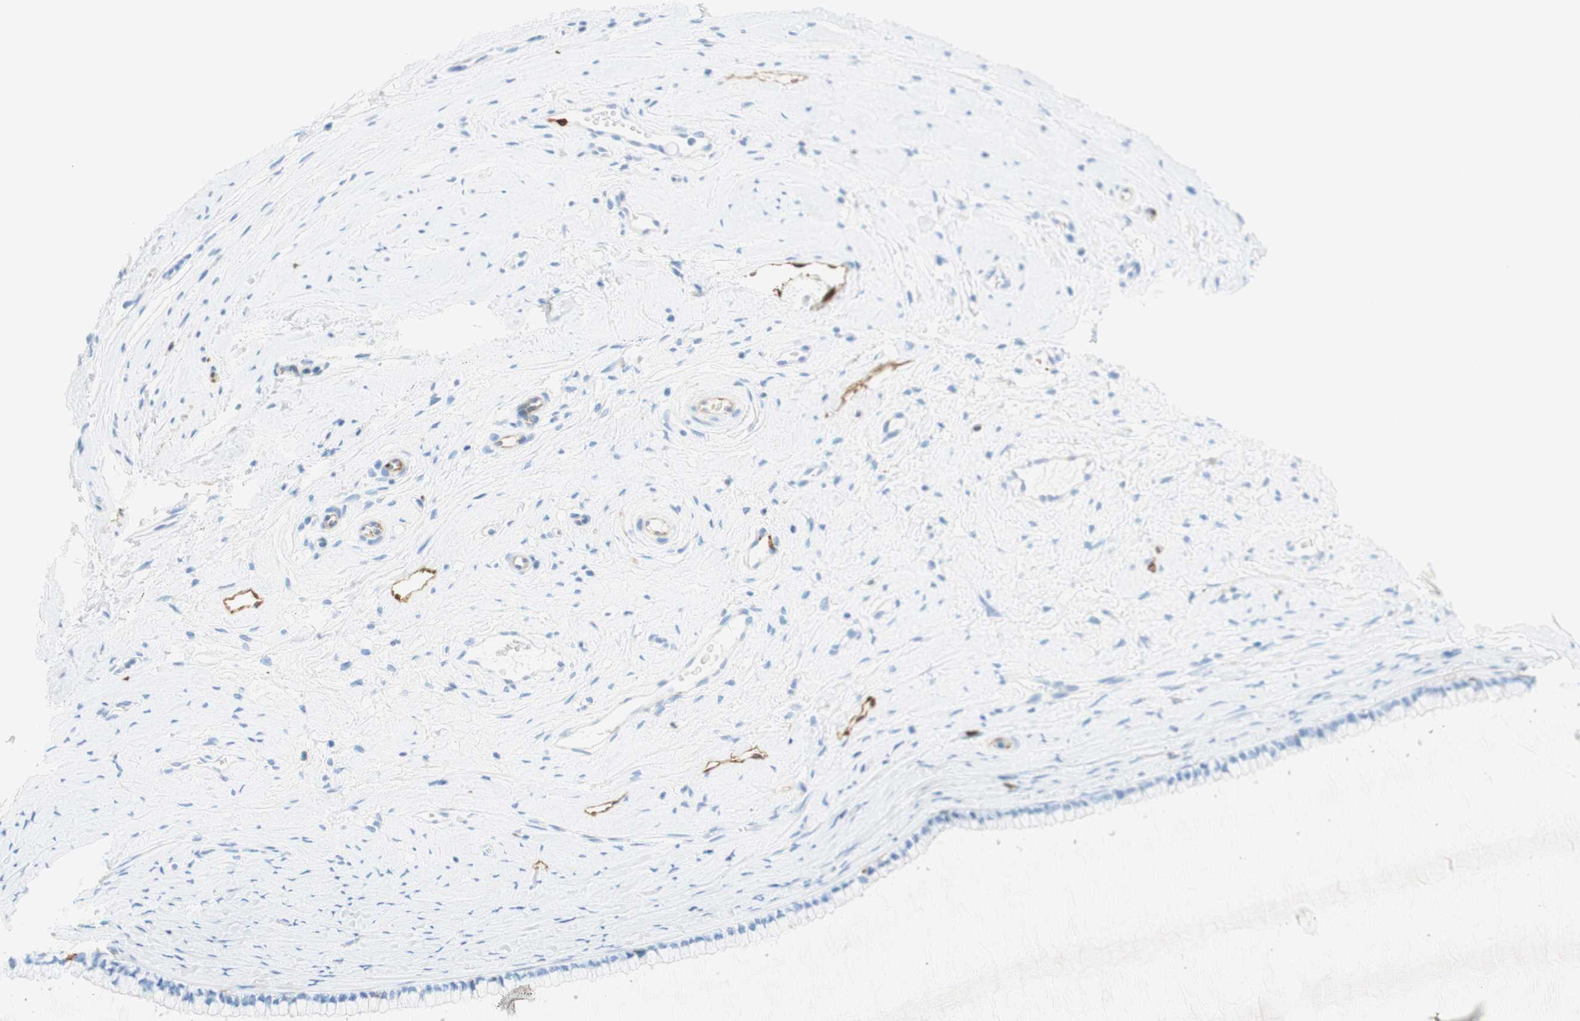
{"staining": {"intensity": "negative", "quantity": "none", "location": "none"}, "tissue": "cervix", "cell_type": "Glandular cells", "image_type": "normal", "snomed": [{"axis": "morphology", "description": "Normal tissue, NOS"}, {"axis": "topography", "description": "Cervix"}], "caption": "The micrograph demonstrates no significant expression in glandular cells of cervix. (Brightfield microscopy of DAB (3,3'-diaminobenzidine) IHC at high magnification).", "gene": "STMN1", "patient": {"sex": "female", "age": 39}}